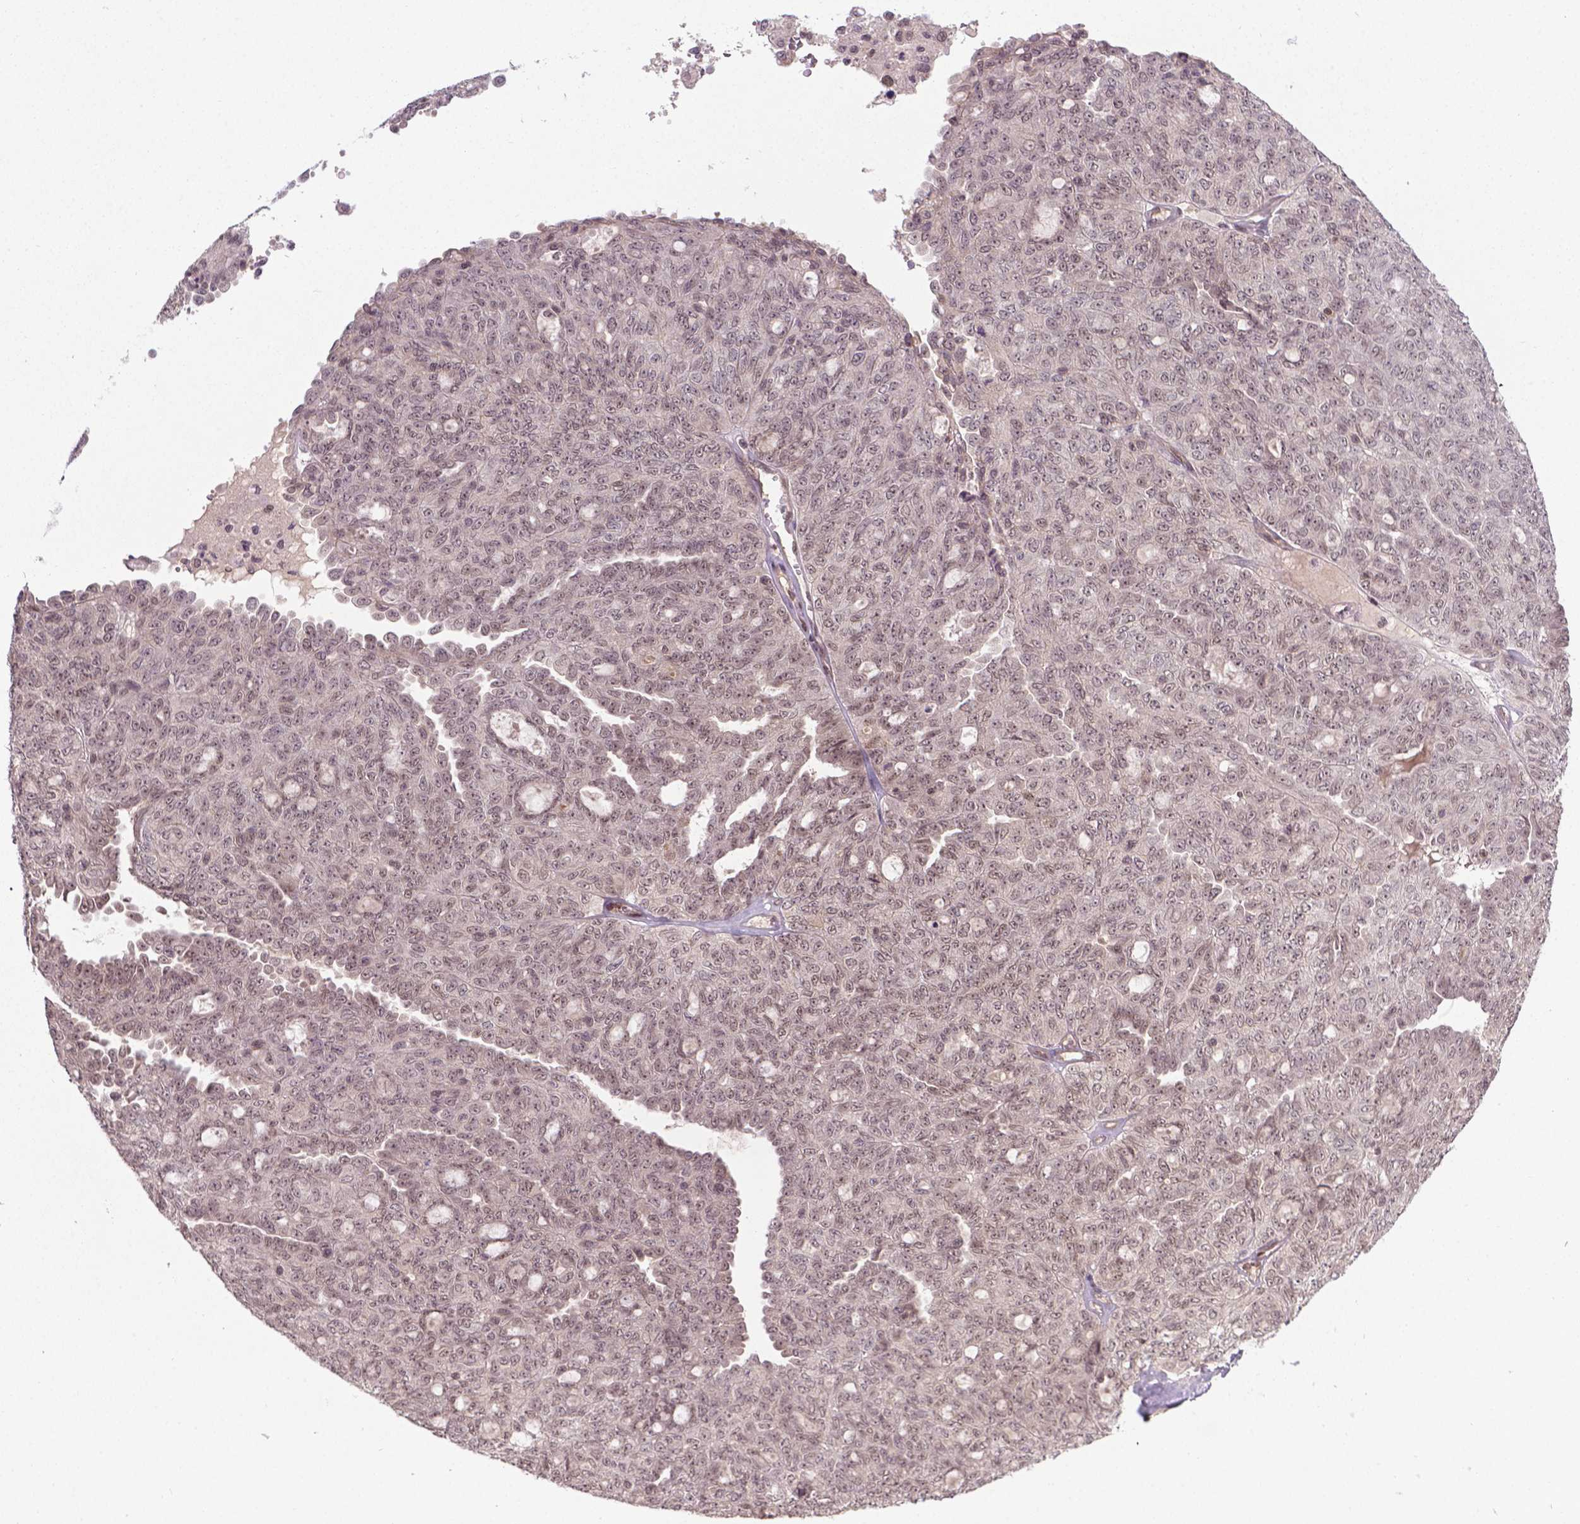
{"staining": {"intensity": "weak", "quantity": ">75%", "location": "nuclear"}, "tissue": "ovarian cancer", "cell_type": "Tumor cells", "image_type": "cancer", "snomed": [{"axis": "morphology", "description": "Cystadenocarcinoma, serous, NOS"}, {"axis": "topography", "description": "Ovary"}], "caption": "Immunohistochemistry photomicrograph of ovarian serous cystadenocarcinoma stained for a protein (brown), which displays low levels of weak nuclear staining in about >75% of tumor cells.", "gene": "ANKRD54", "patient": {"sex": "female", "age": 71}}